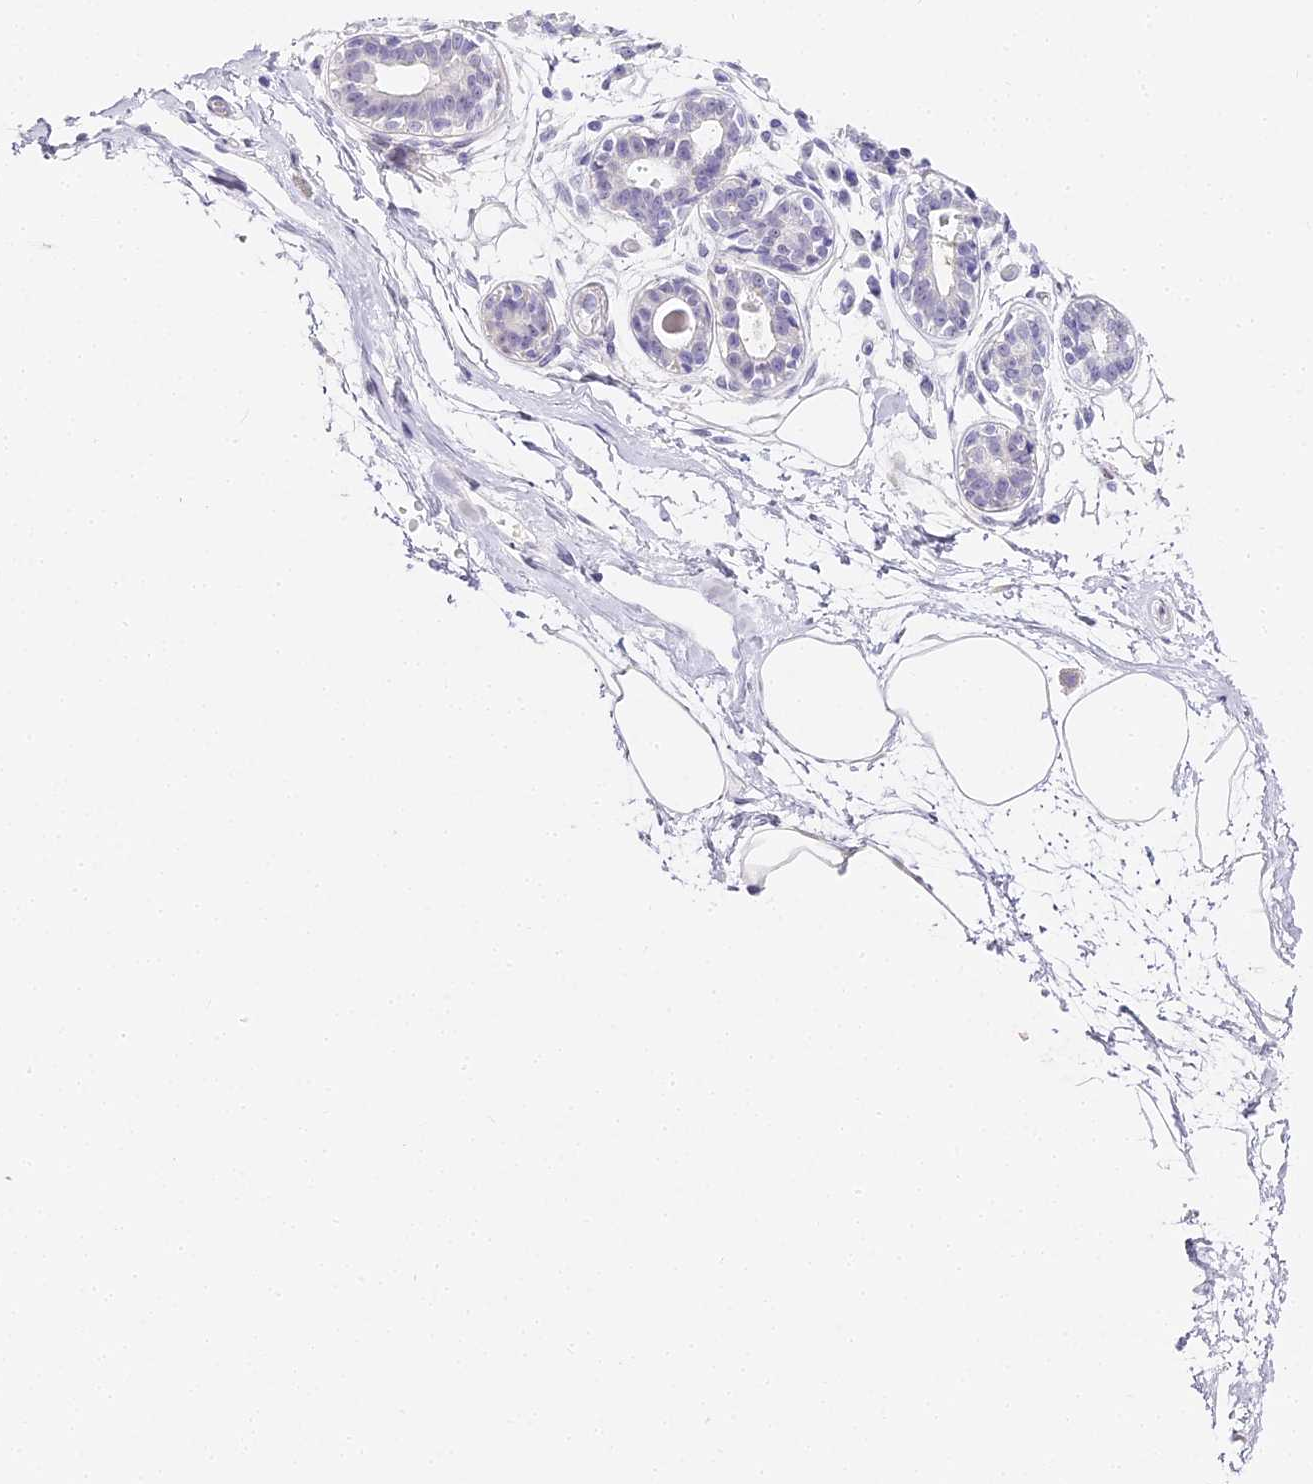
{"staining": {"intensity": "negative", "quantity": "none", "location": "none"}, "tissue": "breast", "cell_type": "Adipocytes", "image_type": "normal", "snomed": [{"axis": "morphology", "description": "Normal tissue, NOS"}, {"axis": "topography", "description": "Breast"}], "caption": "A photomicrograph of human breast is negative for staining in adipocytes. (DAB immunohistochemistry visualized using brightfield microscopy, high magnification).", "gene": "ABHD14A", "patient": {"sex": "female", "age": 45}}